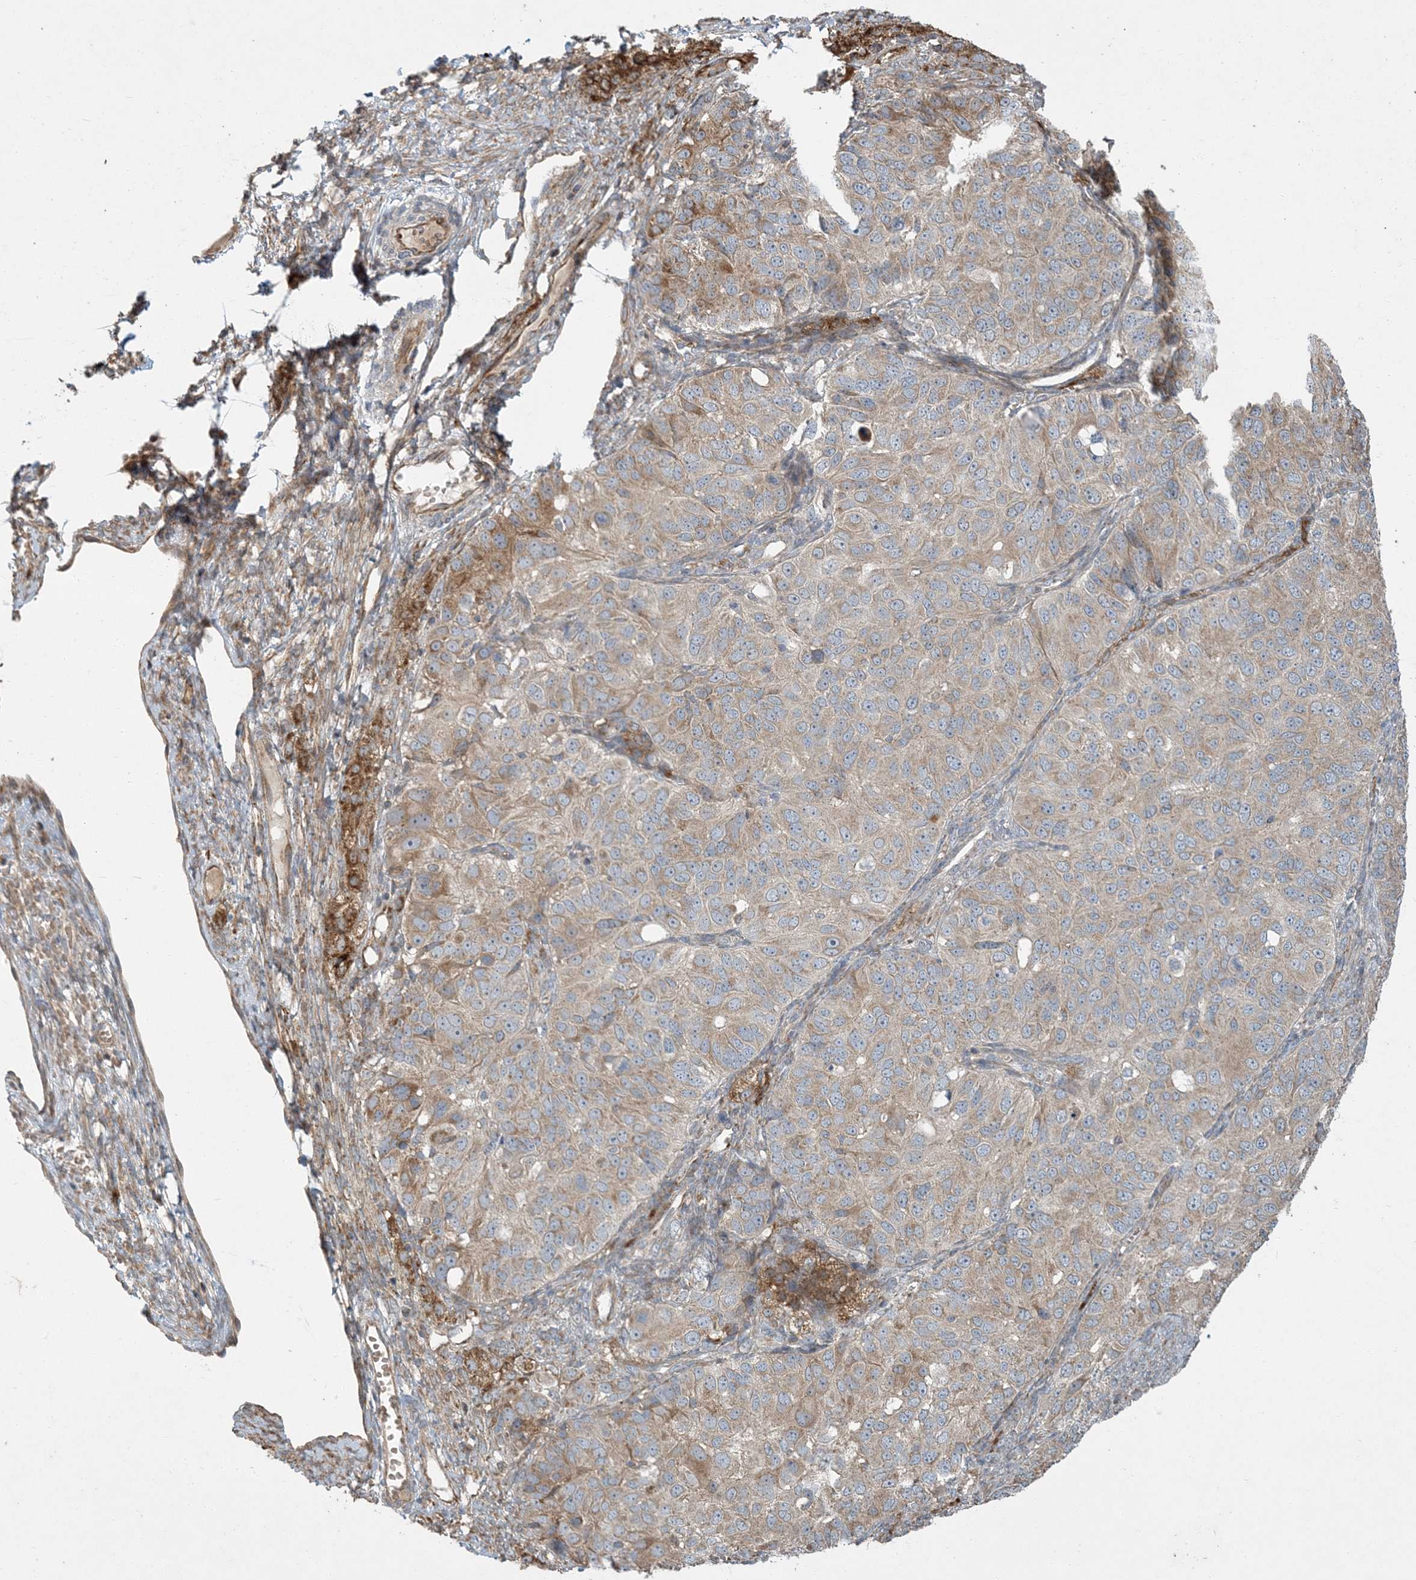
{"staining": {"intensity": "moderate", "quantity": ">75%", "location": "cytoplasmic/membranous"}, "tissue": "ovarian cancer", "cell_type": "Tumor cells", "image_type": "cancer", "snomed": [{"axis": "morphology", "description": "Carcinoma, endometroid"}, {"axis": "topography", "description": "Ovary"}], "caption": "Tumor cells display moderate cytoplasmic/membranous staining in approximately >75% of cells in ovarian cancer (endometroid carcinoma).", "gene": "LTN1", "patient": {"sex": "female", "age": 51}}